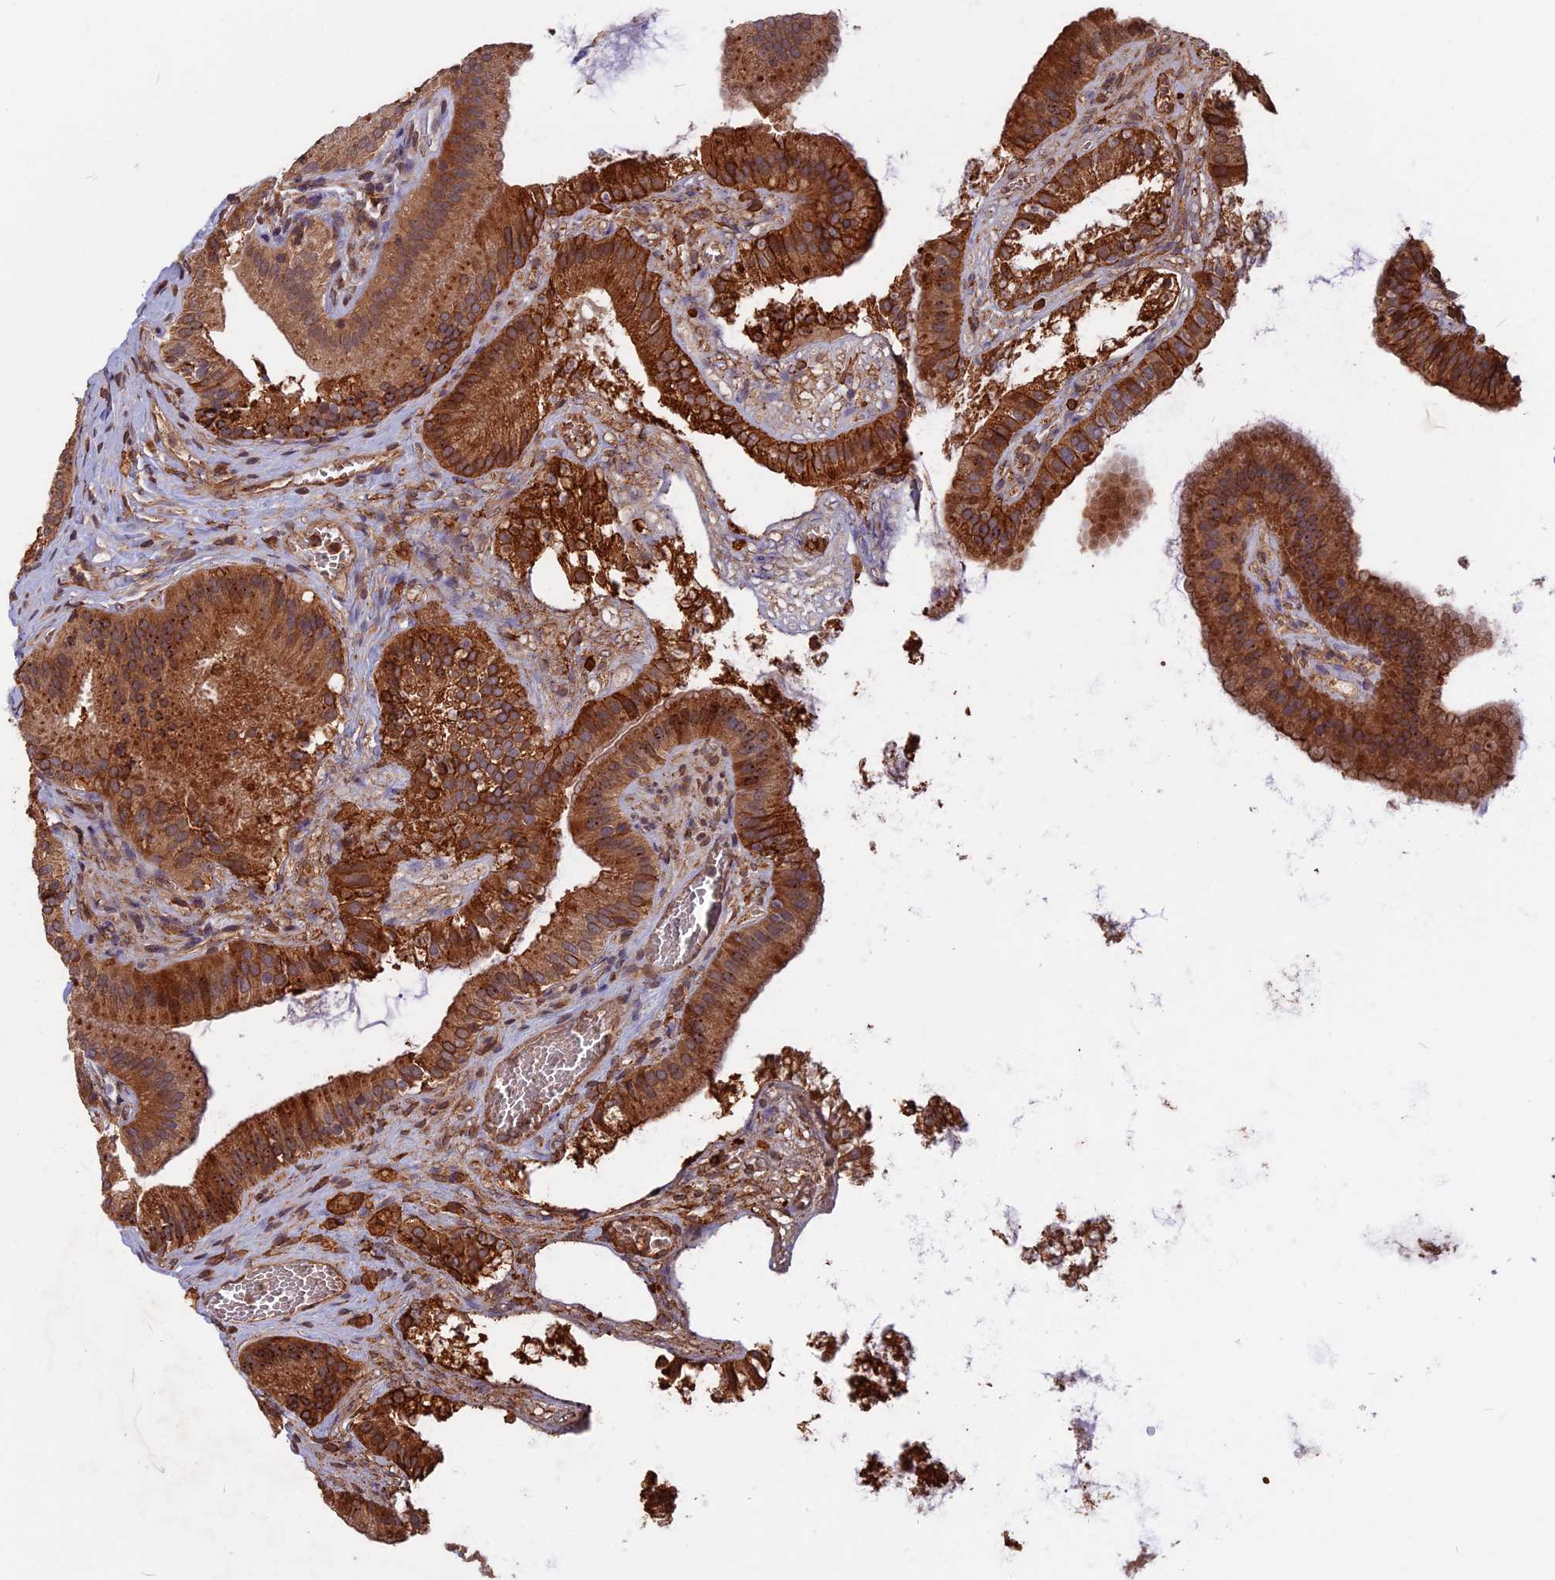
{"staining": {"intensity": "strong", "quantity": ">75%", "location": "cytoplasmic/membranous,nuclear"}, "tissue": "gallbladder", "cell_type": "Glandular cells", "image_type": "normal", "snomed": [{"axis": "morphology", "description": "Normal tissue, NOS"}, {"axis": "topography", "description": "Gallbladder"}], "caption": "Gallbladder stained for a protein shows strong cytoplasmic/membranous,nuclear positivity in glandular cells. (DAB (3,3'-diaminobenzidine) IHC with brightfield microscopy, high magnification).", "gene": "SPG11", "patient": {"sex": "female", "age": 54}}